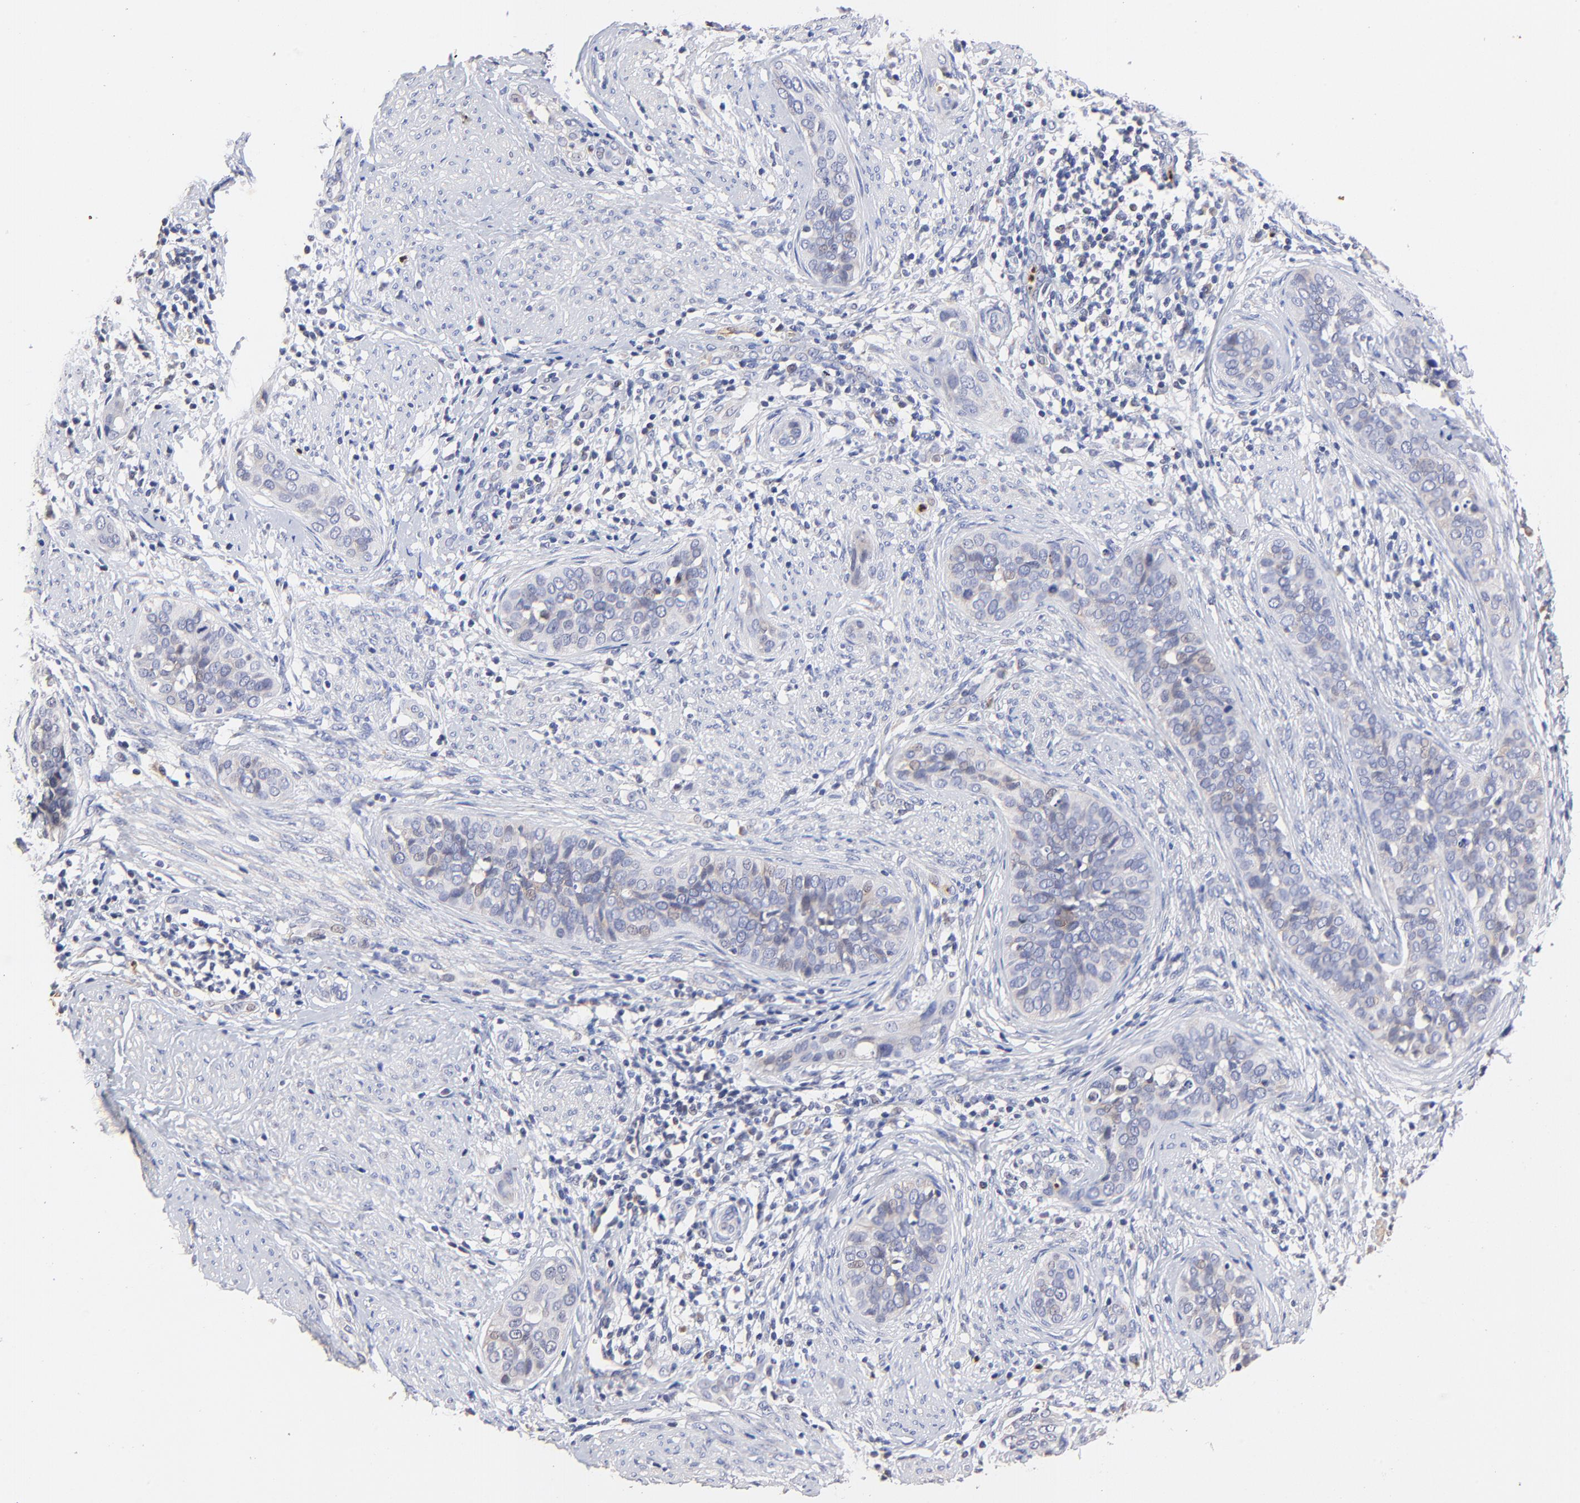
{"staining": {"intensity": "weak", "quantity": "<25%", "location": "cytoplasmic/membranous,nuclear"}, "tissue": "cervical cancer", "cell_type": "Tumor cells", "image_type": "cancer", "snomed": [{"axis": "morphology", "description": "Squamous cell carcinoma, NOS"}, {"axis": "topography", "description": "Cervix"}], "caption": "There is no significant staining in tumor cells of cervical cancer.", "gene": "BBOF1", "patient": {"sex": "female", "age": 31}}